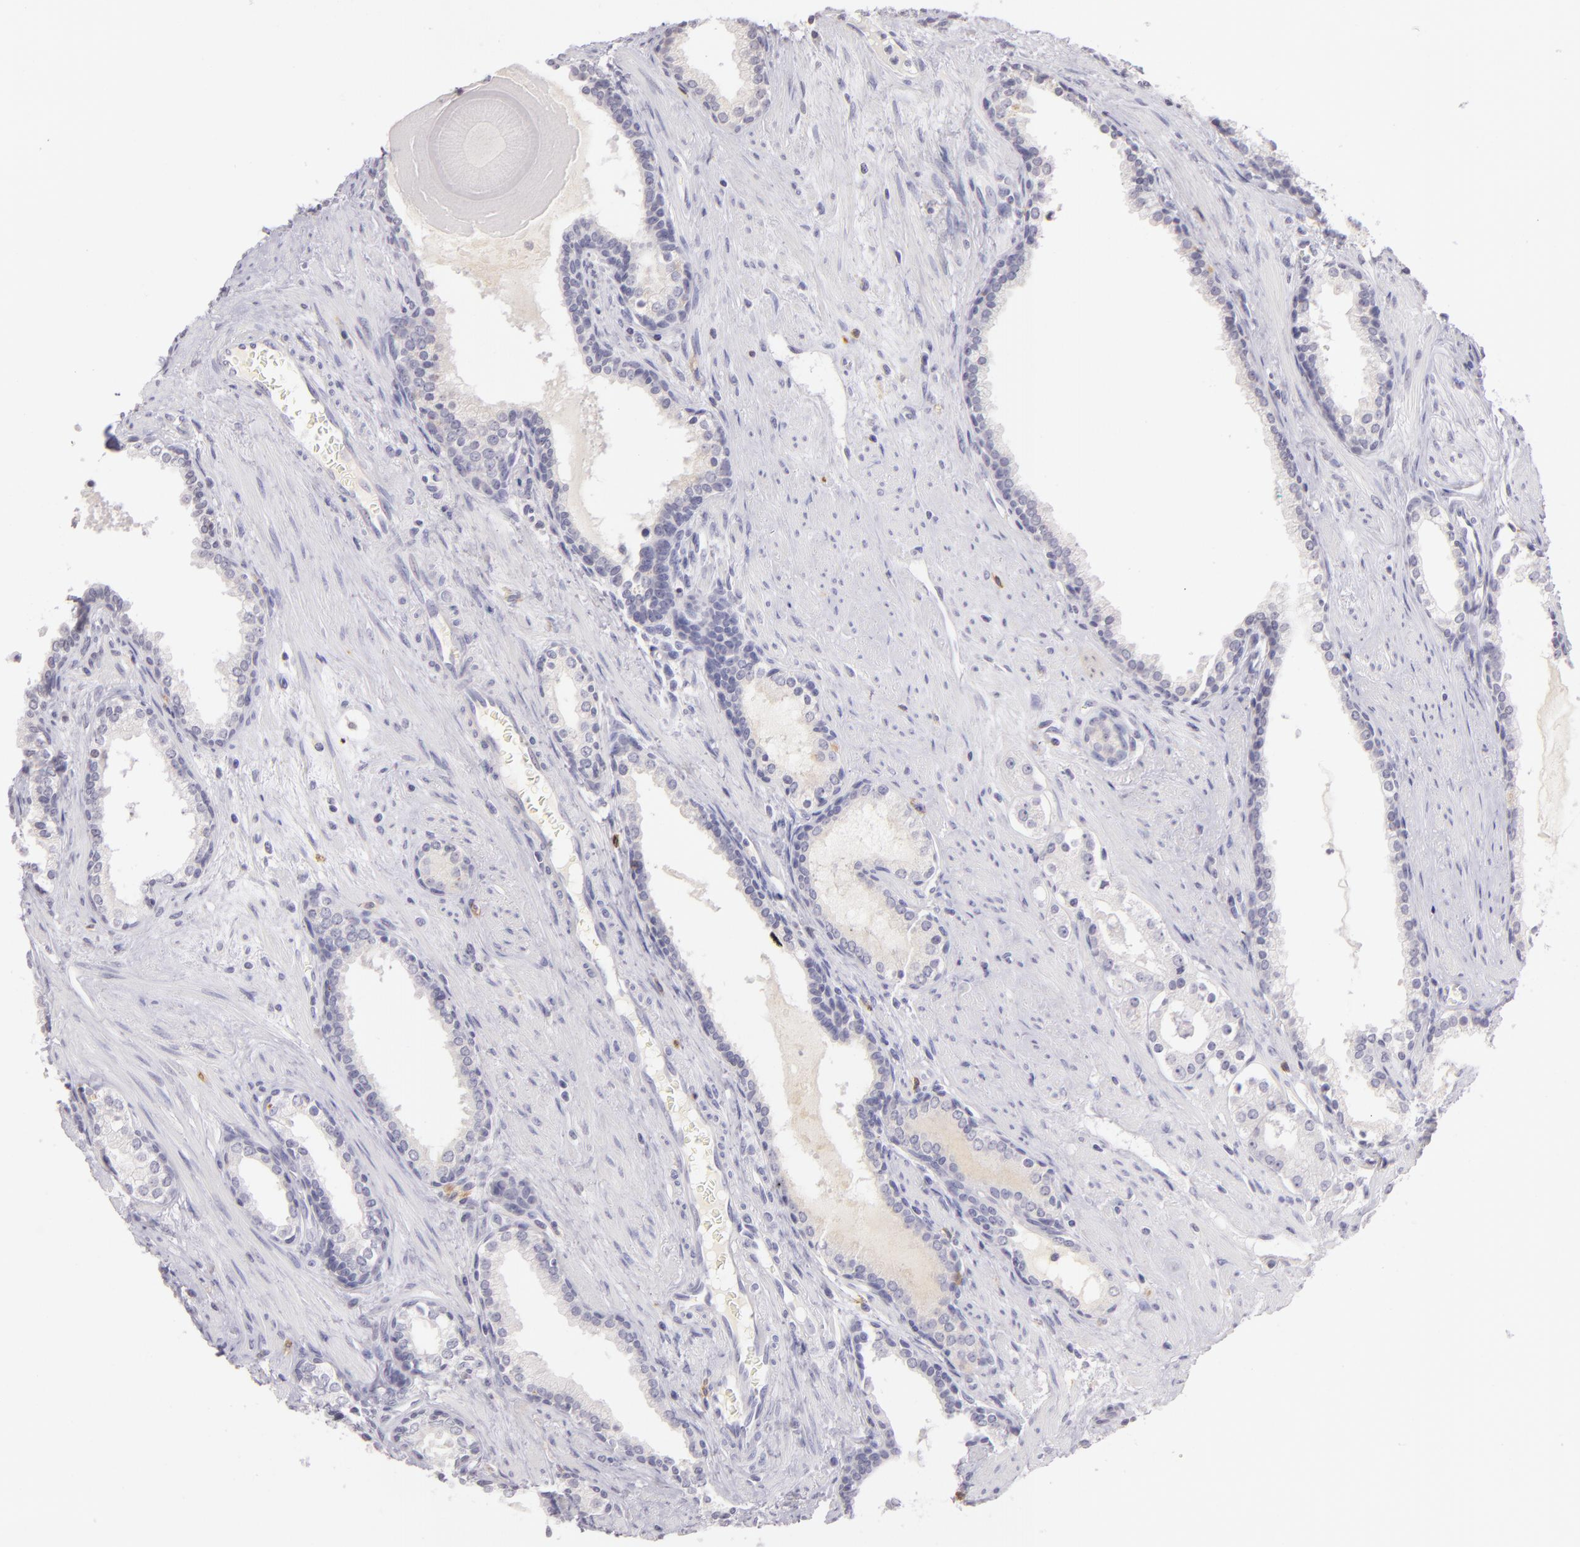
{"staining": {"intensity": "negative", "quantity": "none", "location": "none"}, "tissue": "prostate cancer", "cell_type": "Tumor cells", "image_type": "cancer", "snomed": [{"axis": "morphology", "description": "Adenocarcinoma, Medium grade"}, {"axis": "topography", "description": "Prostate"}], "caption": "High magnification brightfield microscopy of prostate adenocarcinoma (medium-grade) stained with DAB (brown) and counterstained with hematoxylin (blue): tumor cells show no significant positivity.", "gene": "IL2RA", "patient": {"sex": "male", "age": 73}}